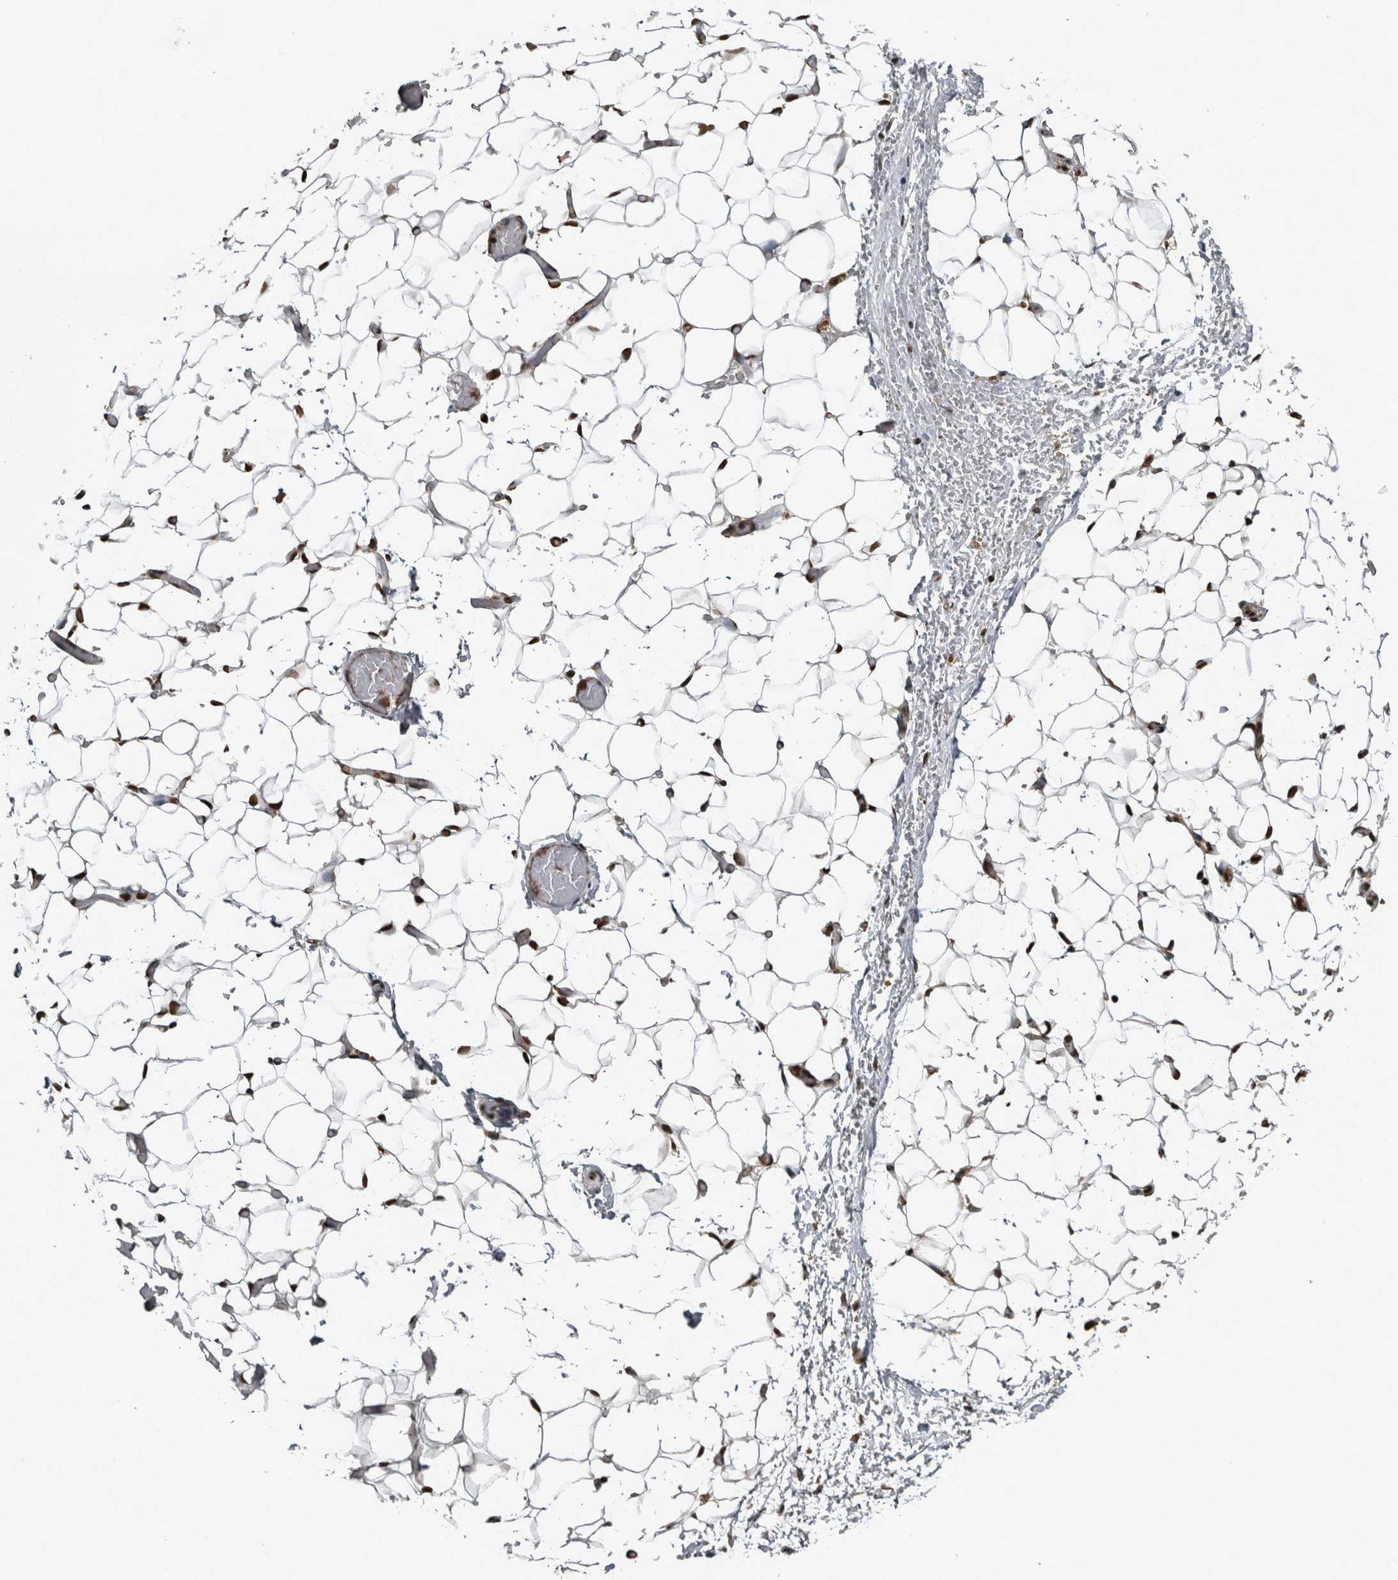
{"staining": {"intensity": "strong", "quantity": ">75%", "location": "nuclear"}, "tissue": "adipose tissue", "cell_type": "Adipocytes", "image_type": "normal", "snomed": [{"axis": "morphology", "description": "Normal tissue, NOS"}, {"axis": "topography", "description": "Kidney"}, {"axis": "topography", "description": "Peripheral nerve tissue"}], "caption": "A high-resolution histopathology image shows IHC staining of benign adipose tissue, which reveals strong nuclear staining in approximately >75% of adipocytes.", "gene": "TGS1", "patient": {"sex": "male", "age": 7}}